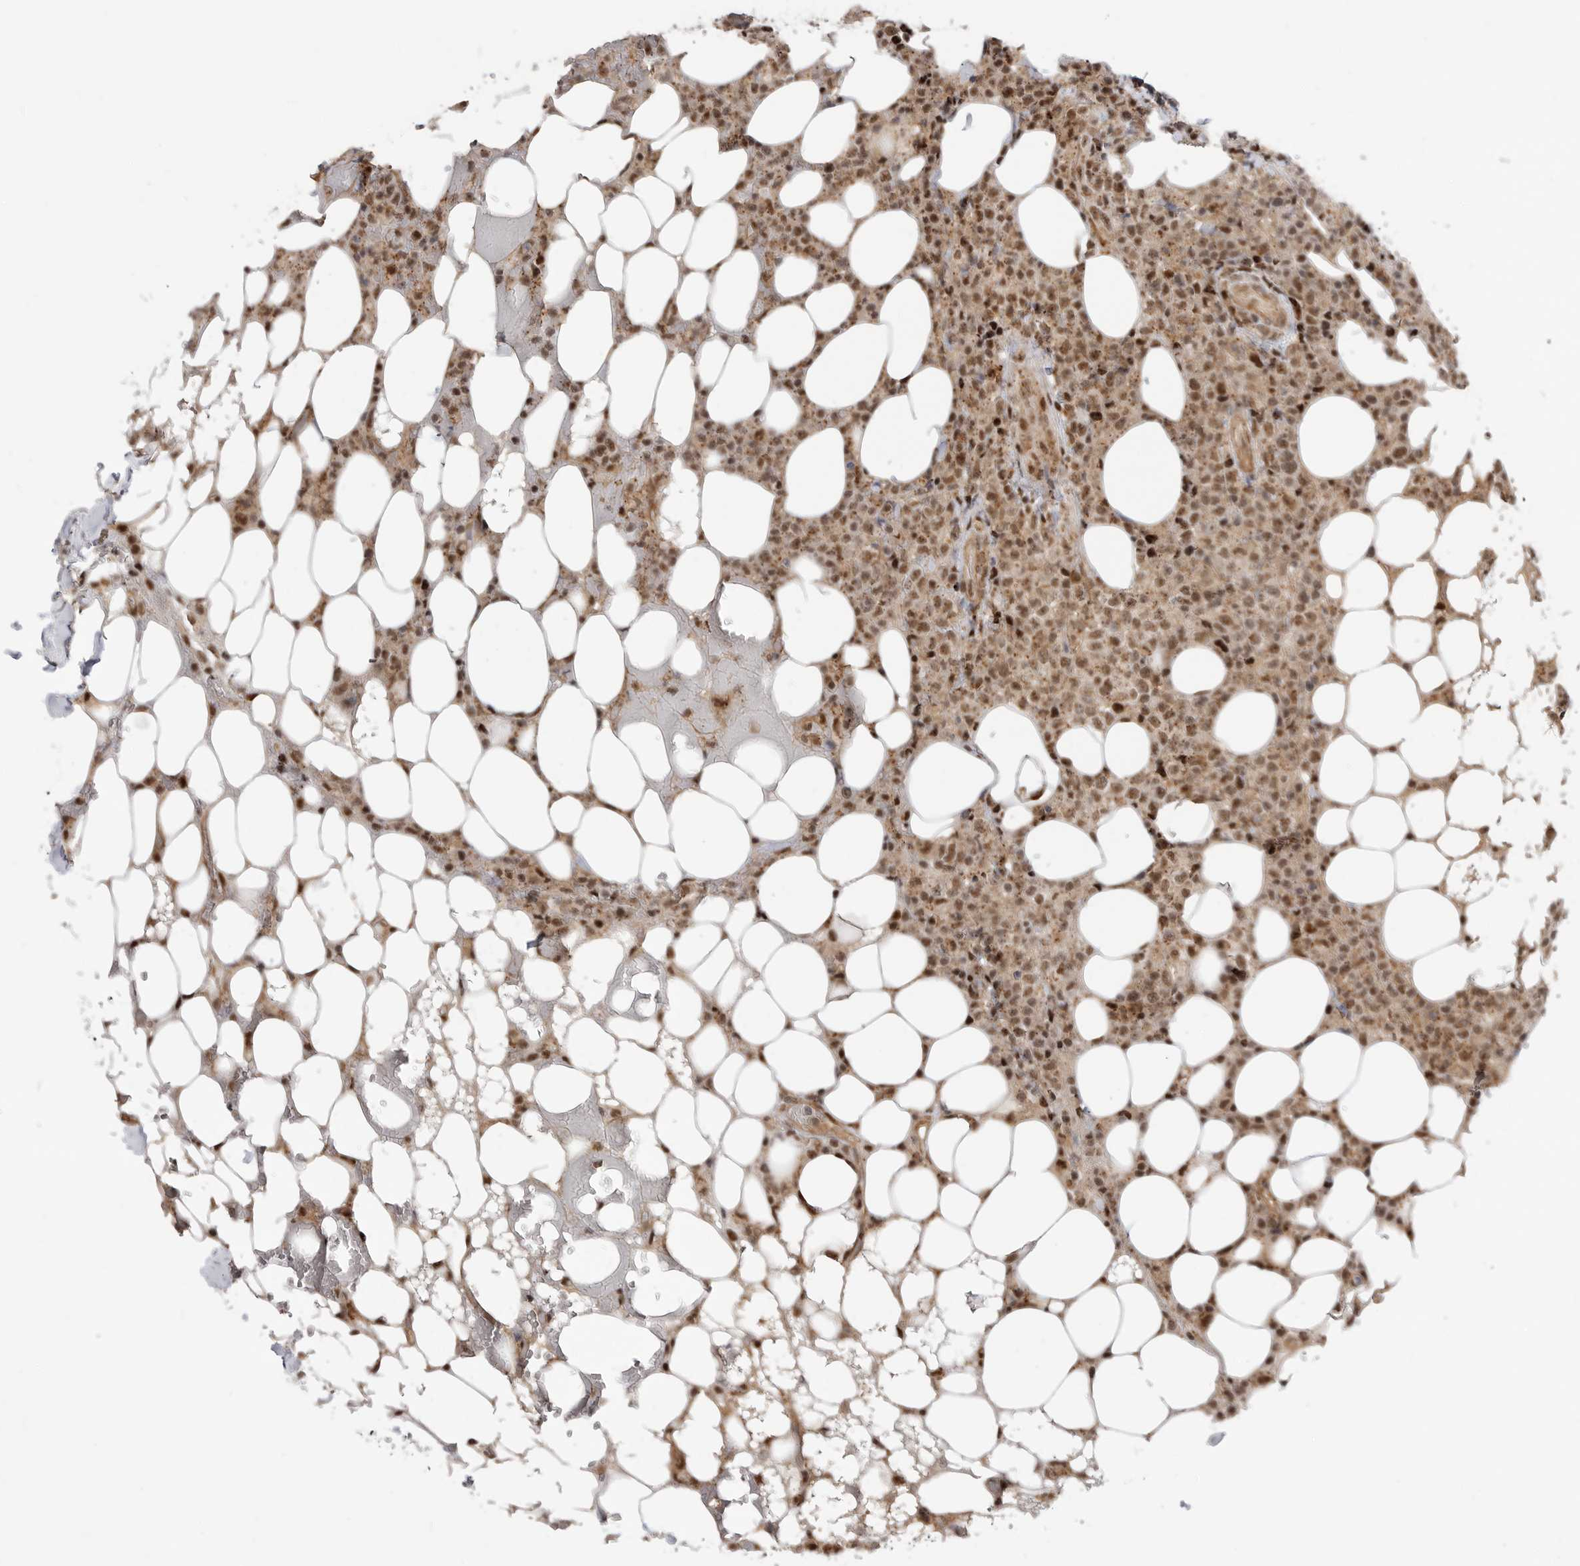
{"staining": {"intensity": "moderate", "quantity": ">75%", "location": "nuclear"}, "tissue": "lymphoma", "cell_type": "Tumor cells", "image_type": "cancer", "snomed": [{"axis": "morphology", "description": "Malignant lymphoma, non-Hodgkin's type, High grade"}, {"axis": "topography", "description": "Lymph node"}], "caption": "This is a micrograph of immunohistochemistry staining of malignant lymphoma, non-Hodgkin's type (high-grade), which shows moderate positivity in the nuclear of tumor cells.", "gene": "GPATCH2", "patient": {"sex": "male", "age": 13}}